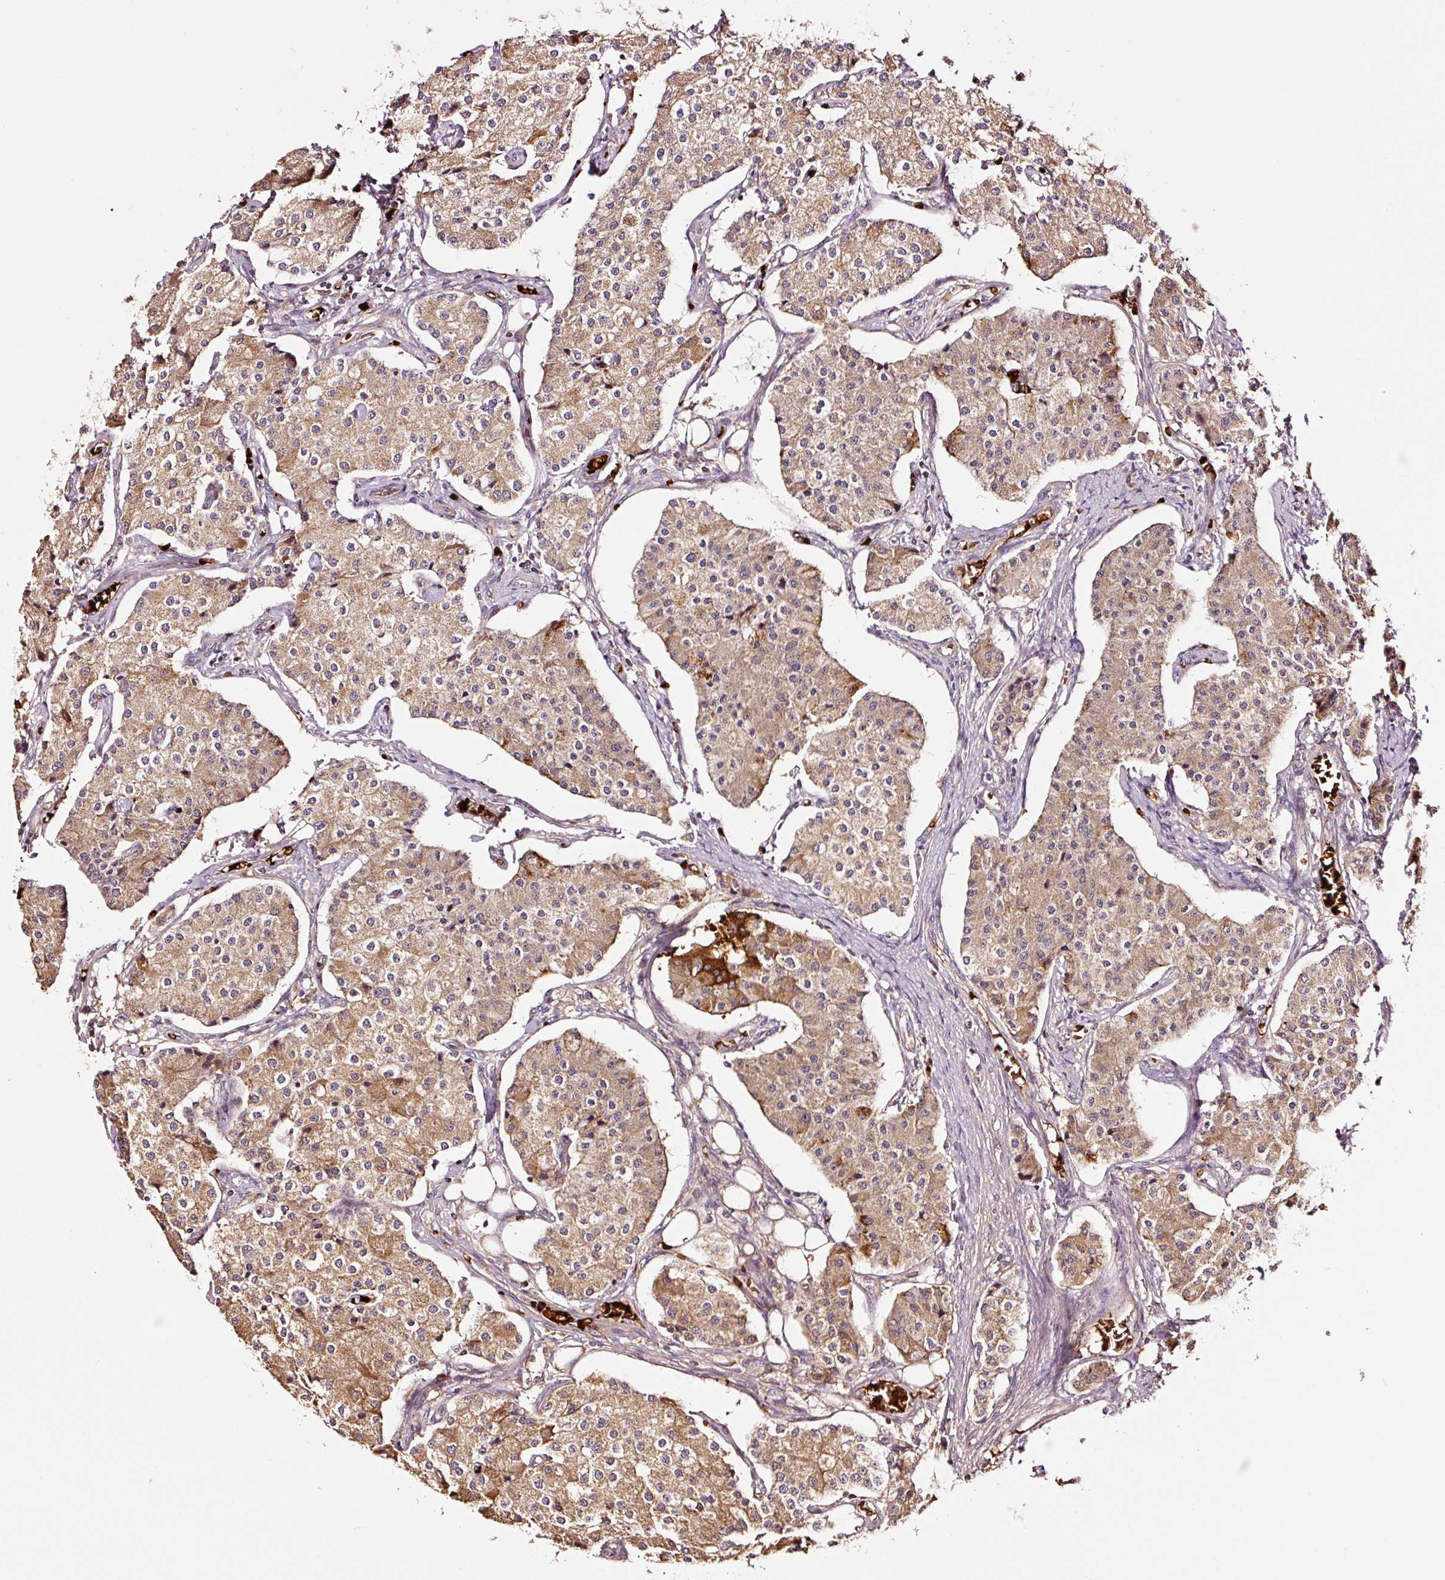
{"staining": {"intensity": "moderate", "quantity": ">75%", "location": "cytoplasmic/membranous"}, "tissue": "carcinoid", "cell_type": "Tumor cells", "image_type": "cancer", "snomed": [{"axis": "morphology", "description": "Carcinoid, malignant, NOS"}, {"axis": "topography", "description": "Colon"}], "caption": "Protein staining exhibits moderate cytoplasmic/membranous positivity in approximately >75% of tumor cells in carcinoid.", "gene": "PGLYRP2", "patient": {"sex": "female", "age": 52}}